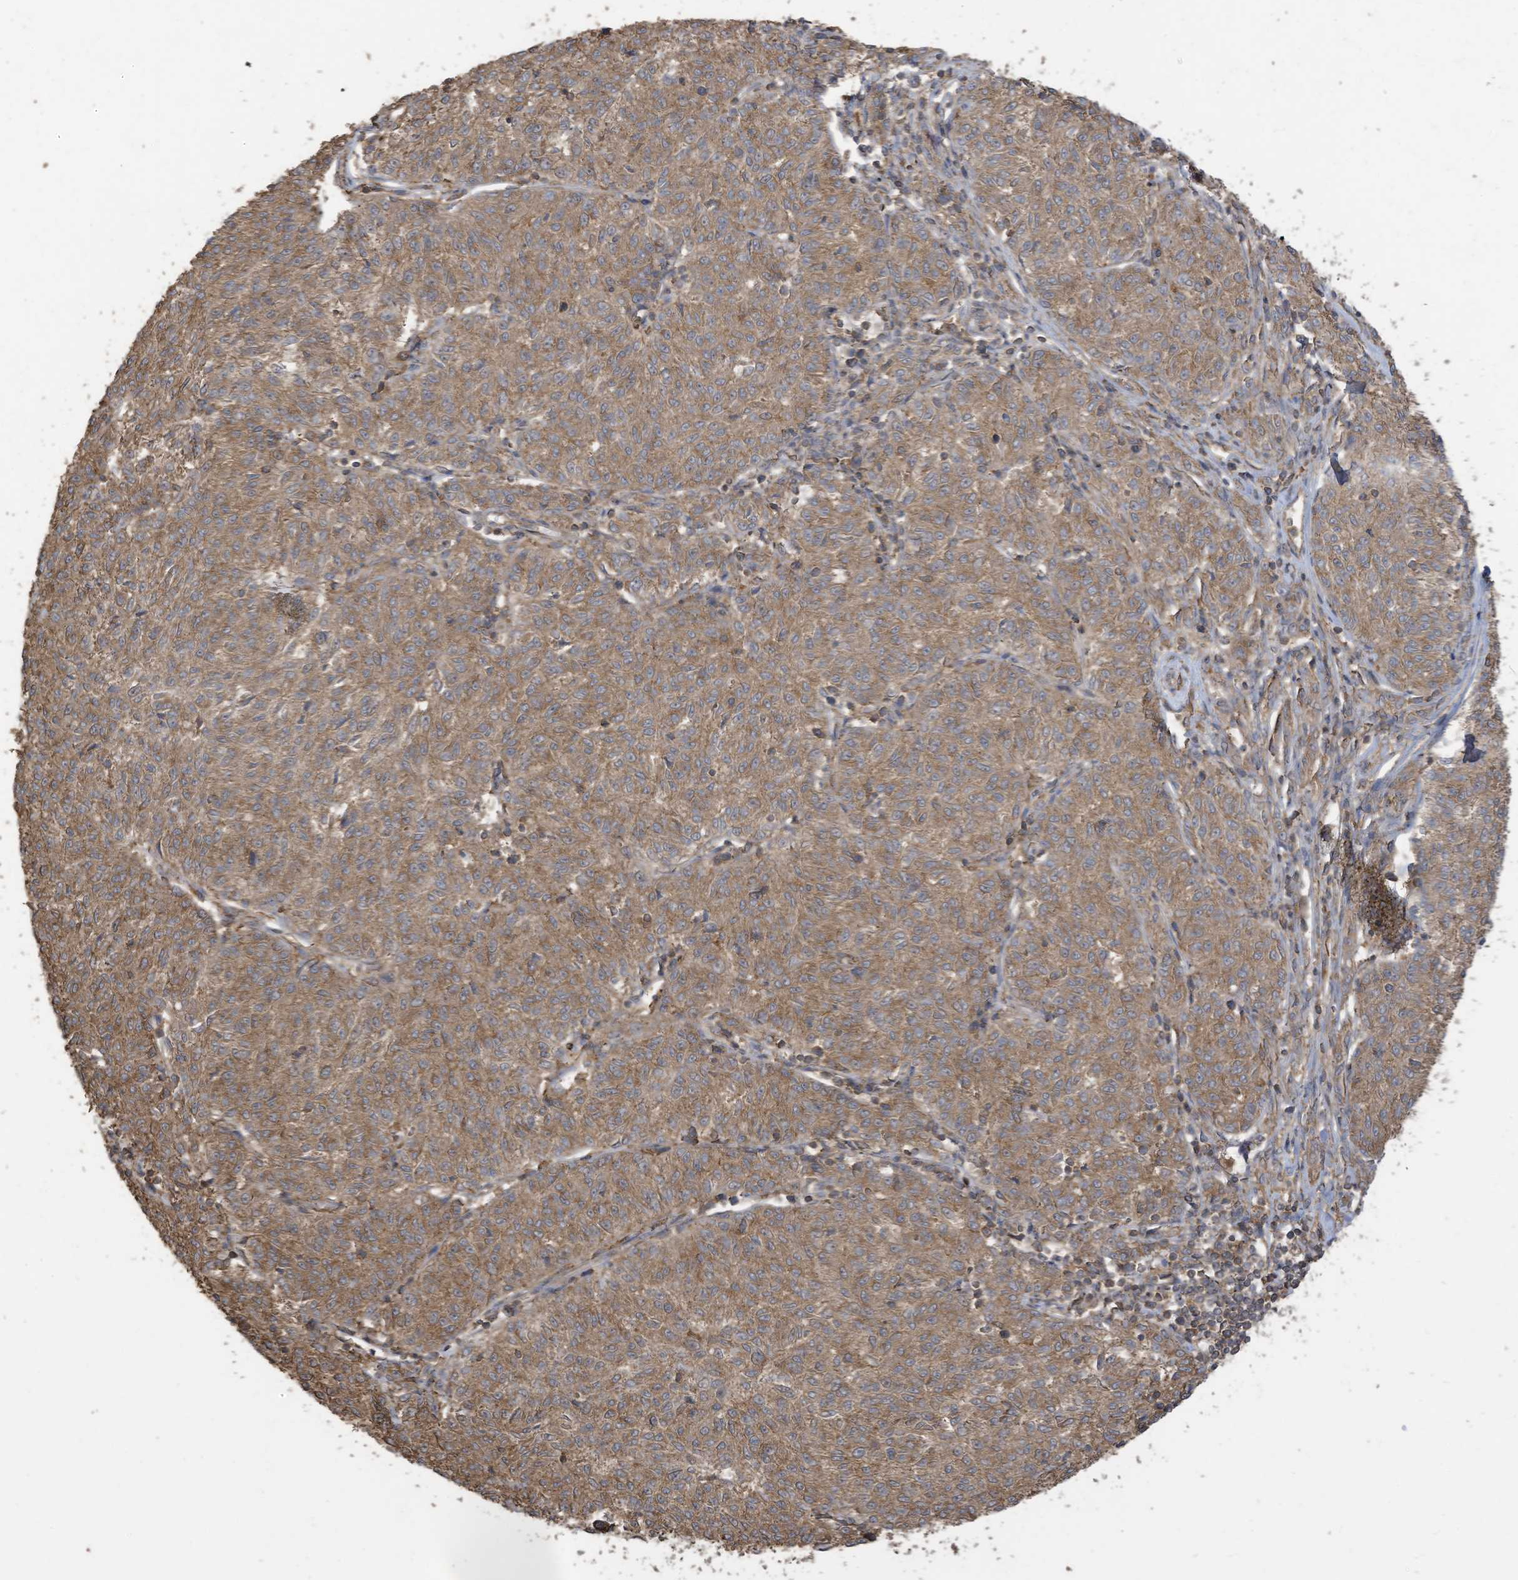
{"staining": {"intensity": "moderate", "quantity": ">75%", "location": "cytoplasmic/membranous"}, "tissue": "melanoma", "cell_type": "Tumor cells", "image_type": "cancer", "snomed": [{"axis": "morphology", "description": "Malignant melanoma, NOS"}, {"axis": "topography", "description": "Skin"}], "caption": "IHC (DAB) staining of human melanoma shows moderate cytoplasmic/membranous protein positivity in about >75% of tumor cells.", "gene": "COX10", "patient": {"sex": "female", "age": 72}}